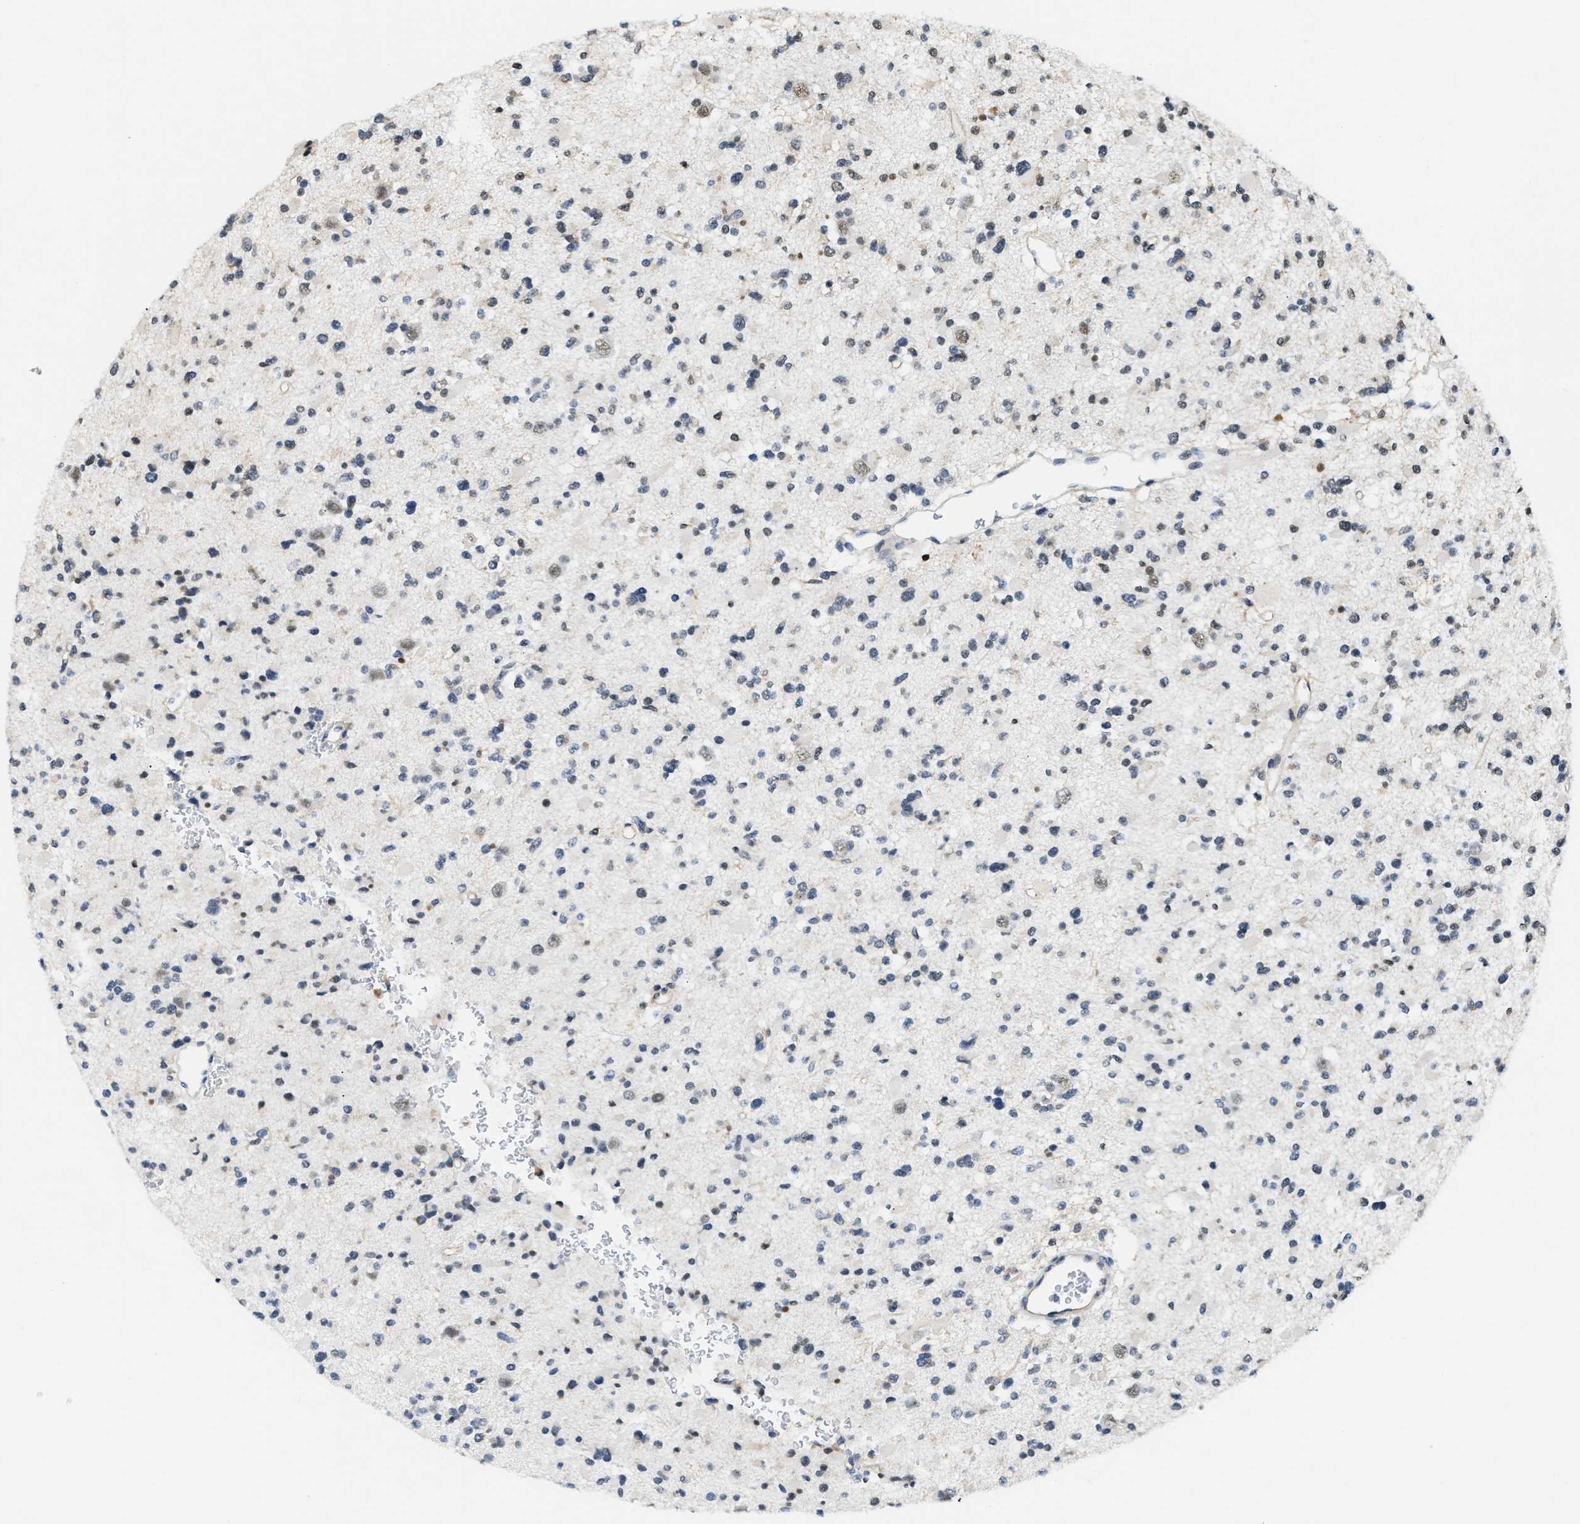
{"staining": {"intensity": "negative", "quantity": "none", "location": "none"}, "tissue": "glioma", "cell_type": "Tumor cells", "image_type": "cancer", "snomed": [{"axis": "morphology", "description": "Glioma, malignant, Low grade"}, {"axis": "topography", "description": "Brain"}], "caption": "High magnification brightfield microscopy of malignant low-grade glioma stained with DAB (brown) and counterstained with hematoxylin (blue): tumor cells show no significant staining. The staining was performed using DAB (3,3'-diaminobenzidine) to visualize the protein expression in brown, while the nuclei were stained in blue with hematoxylin (Magnification: 20x).", "gene": "STK10", "patient": {"sex": "female", "age": 22}}